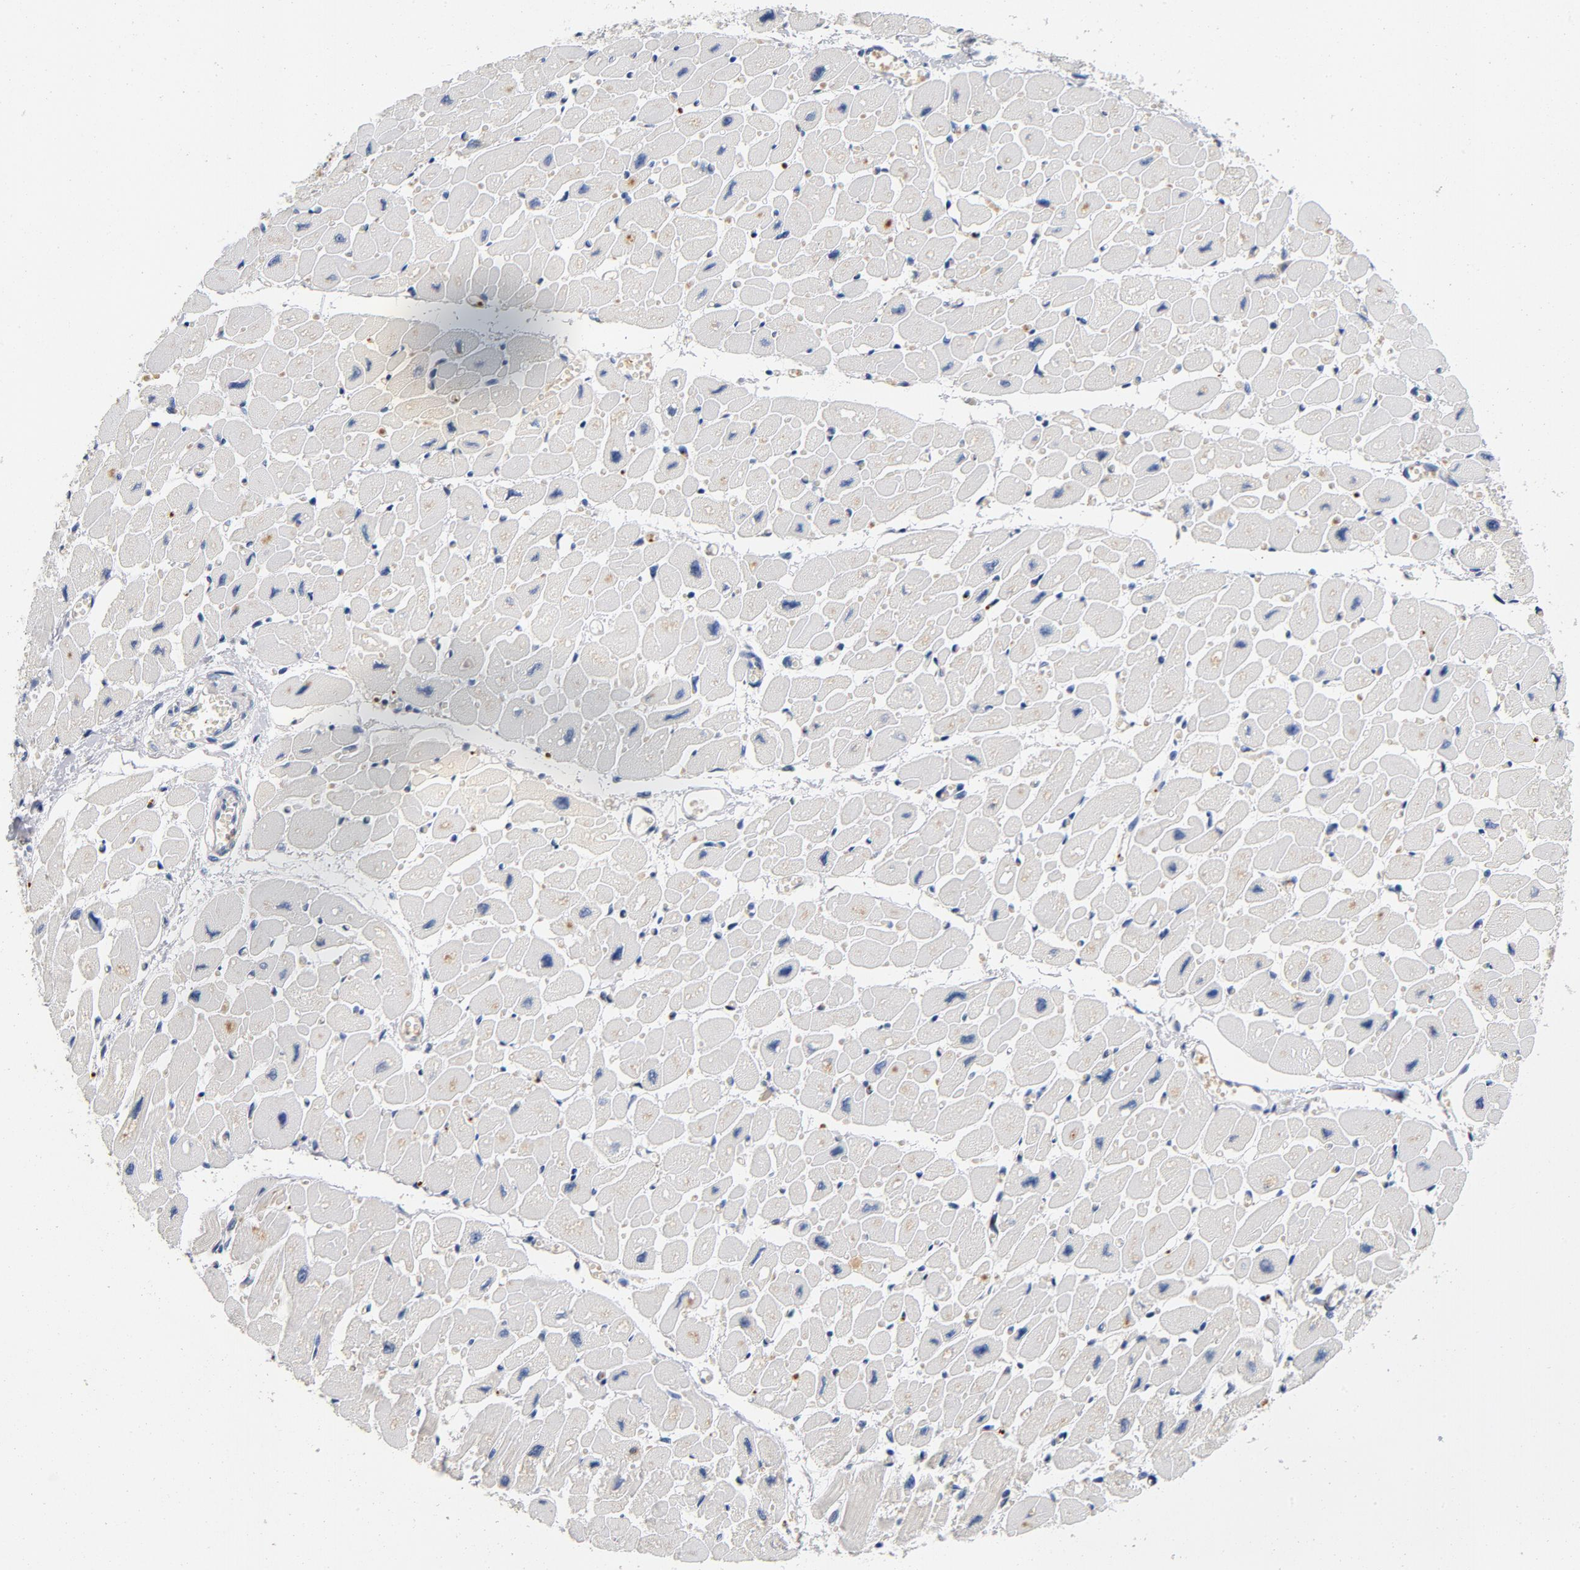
{"staining": {"intensity": "negative", "quantity": "none", "location": "none"}, "tissue": "heart muscle", "cell_type": "Cardiomyocytes", "image_type": "normal", "snomed": [{"axis": "morphology", "description": "Normal tissue, NOS"}, {"axis": "topography", "description": "Heart"}], "caption": "Immunohistochemistry (IHC) image of benign human heart muscle stained for a protein (brown), which displays no staining in cardiomyocytes.", "gene": "LMAN2", "patient": {"sex": "female", "age": 54}}